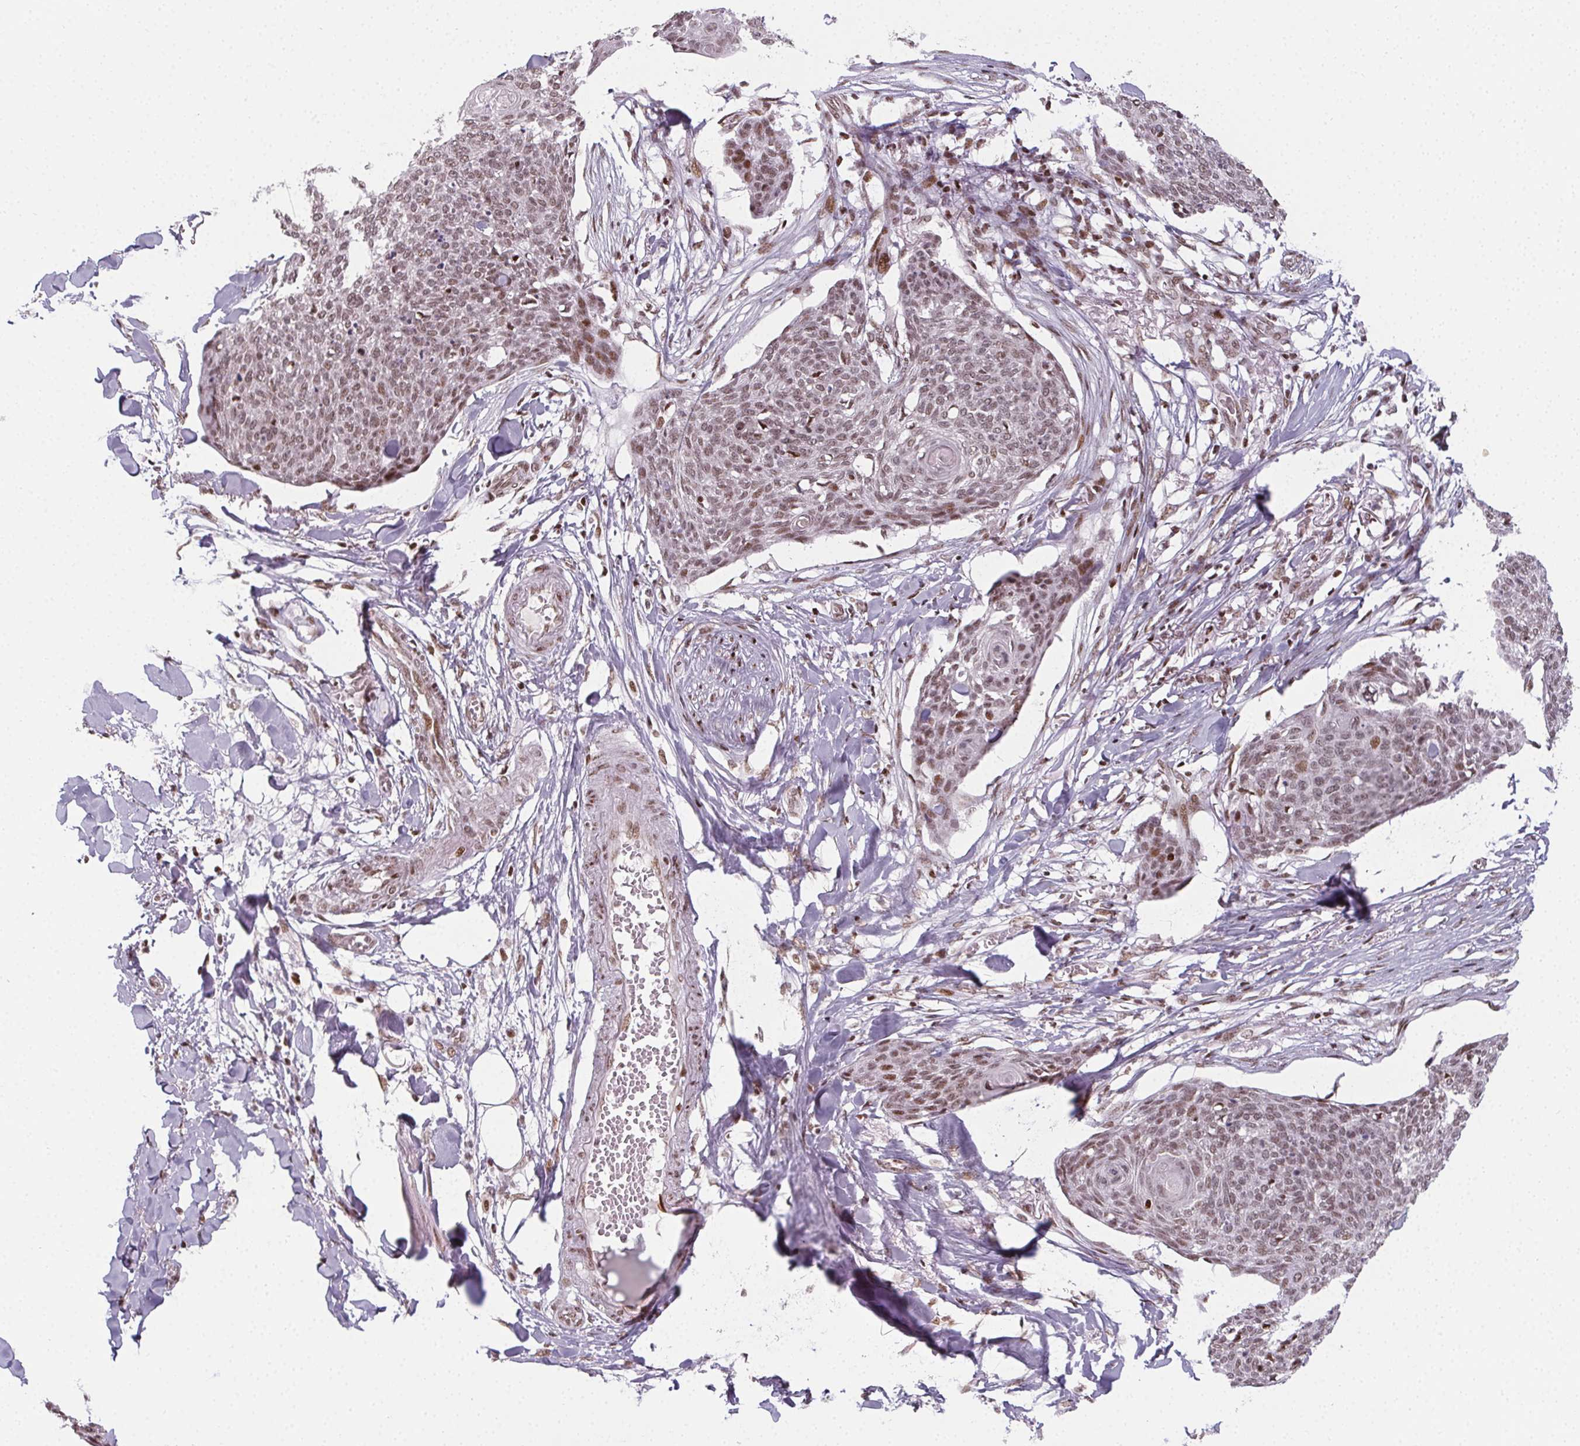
{"staining": {"intensity": "moderate", "quantity": ">75%", "location": "nuclear"}, "tissue": "skin cancer", "cell_type": "Tumor cells", "image_type": "cancer", "snomed": [{"axis": "morphology", "description": "Squamous cell carcinoma, NOS"}, {"axis": "topography", "description": "Skin"}, {"axis": "topography", "description": "Vulva"}], "caption": "Human skin squamous cell carcinoma stained with a brown dye displays moderate nuclear positive expression in about >75% of tumor cells.", "gene": "KMT2A", "patient": {"sex": "female", "age": 75}}